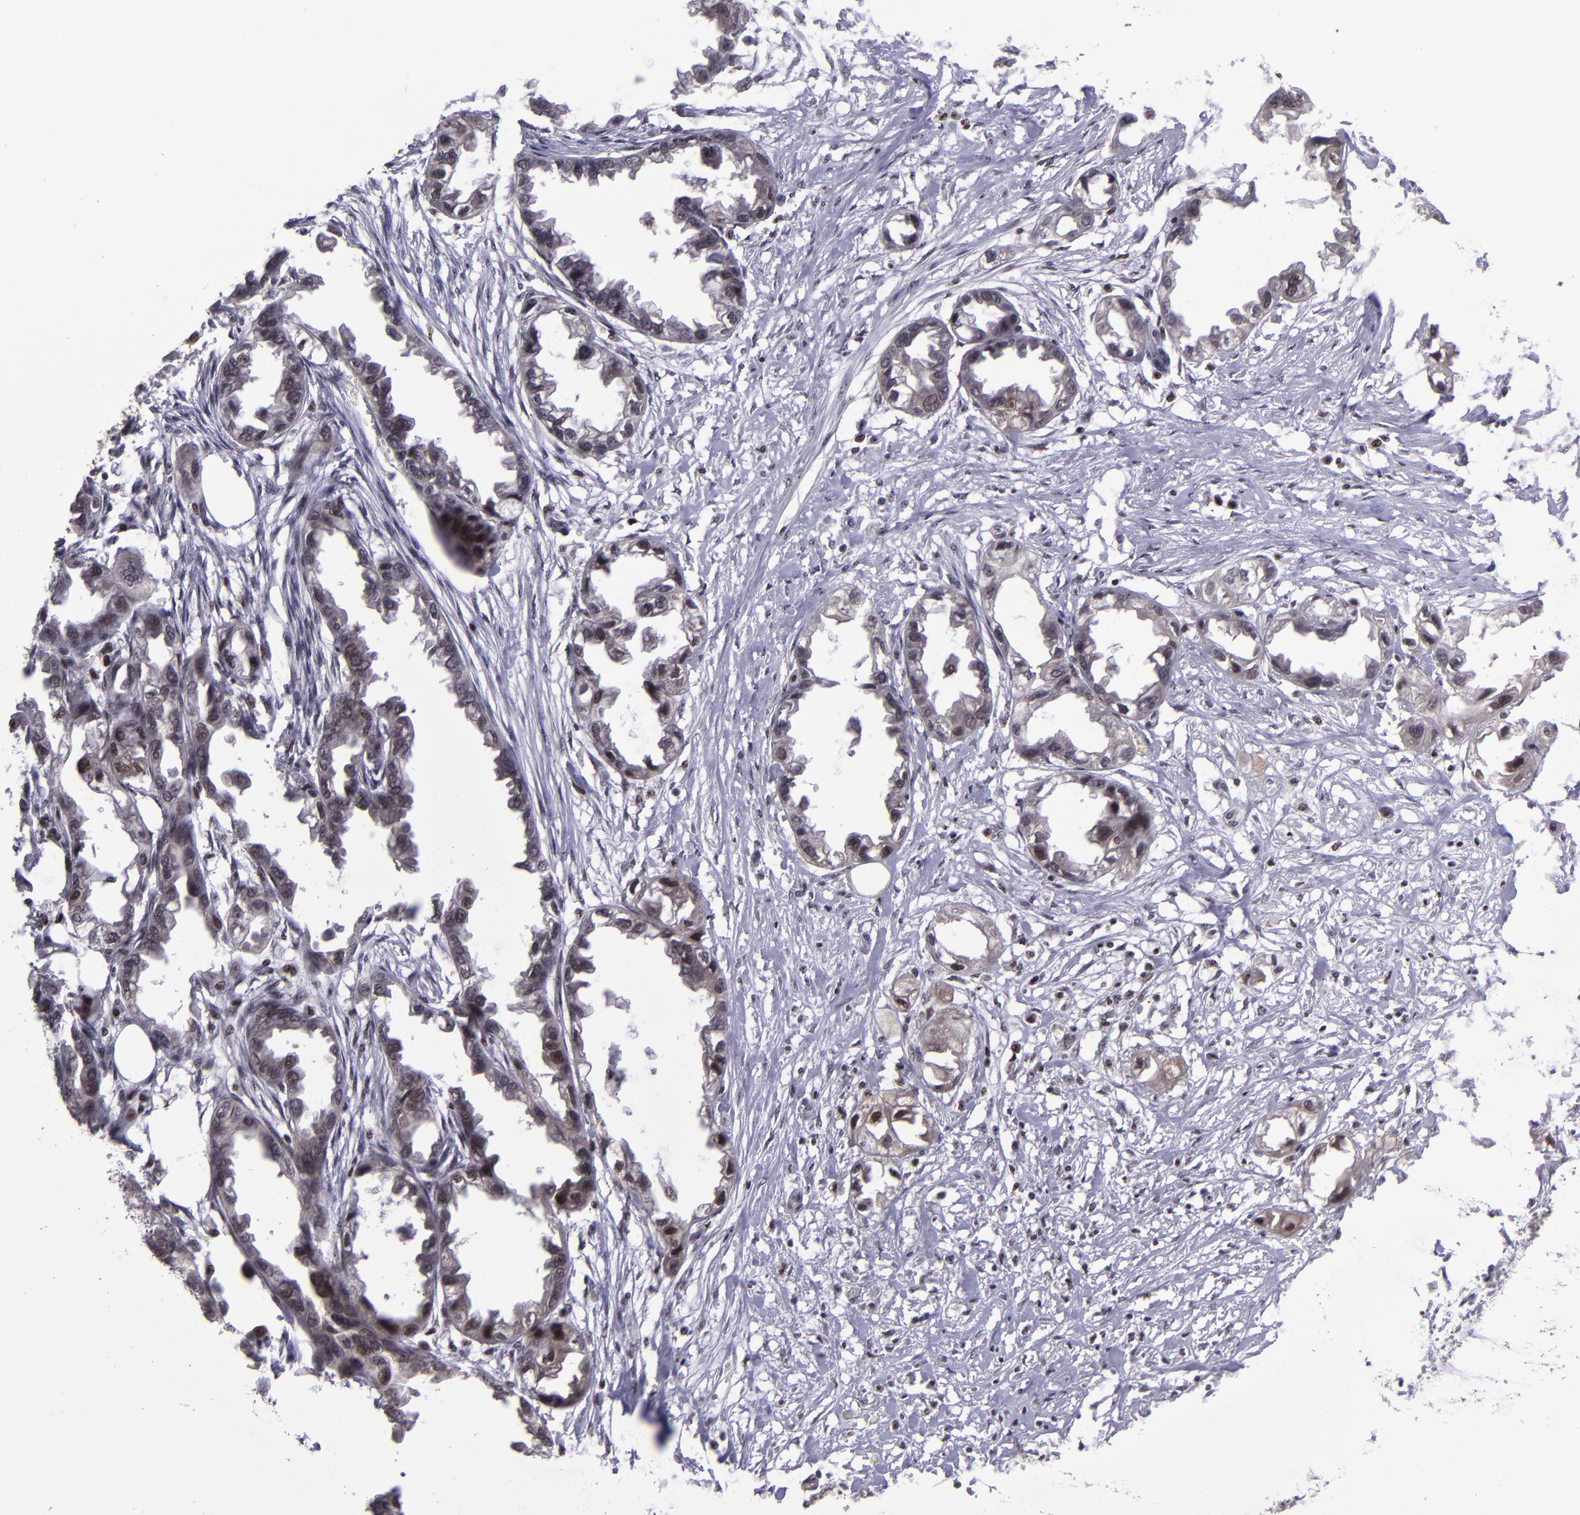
{"staining": {"intensity": "weak", "quantity": ">75%", "location": "cytoplasmic/membranous,nuclear"}, "tissue": "endometrial cancer", "cell_type": "Tumor cells", "image_type": "cancer", "snomed": [{"axis": "morphology", "description": "Adenocarcinoma, NOS"}, {"axis": "topography", "description": "Endometrium"}], "caption": "An image showing weak cytoplasmic/membranous and nuclear staining in about >75% of tumor cells in adenocarcinoma (endometrial), as visualized by brown immunohistochemical staining.", "gene": "PCNX4", "patient": {"sex": "female", "age": 67}}